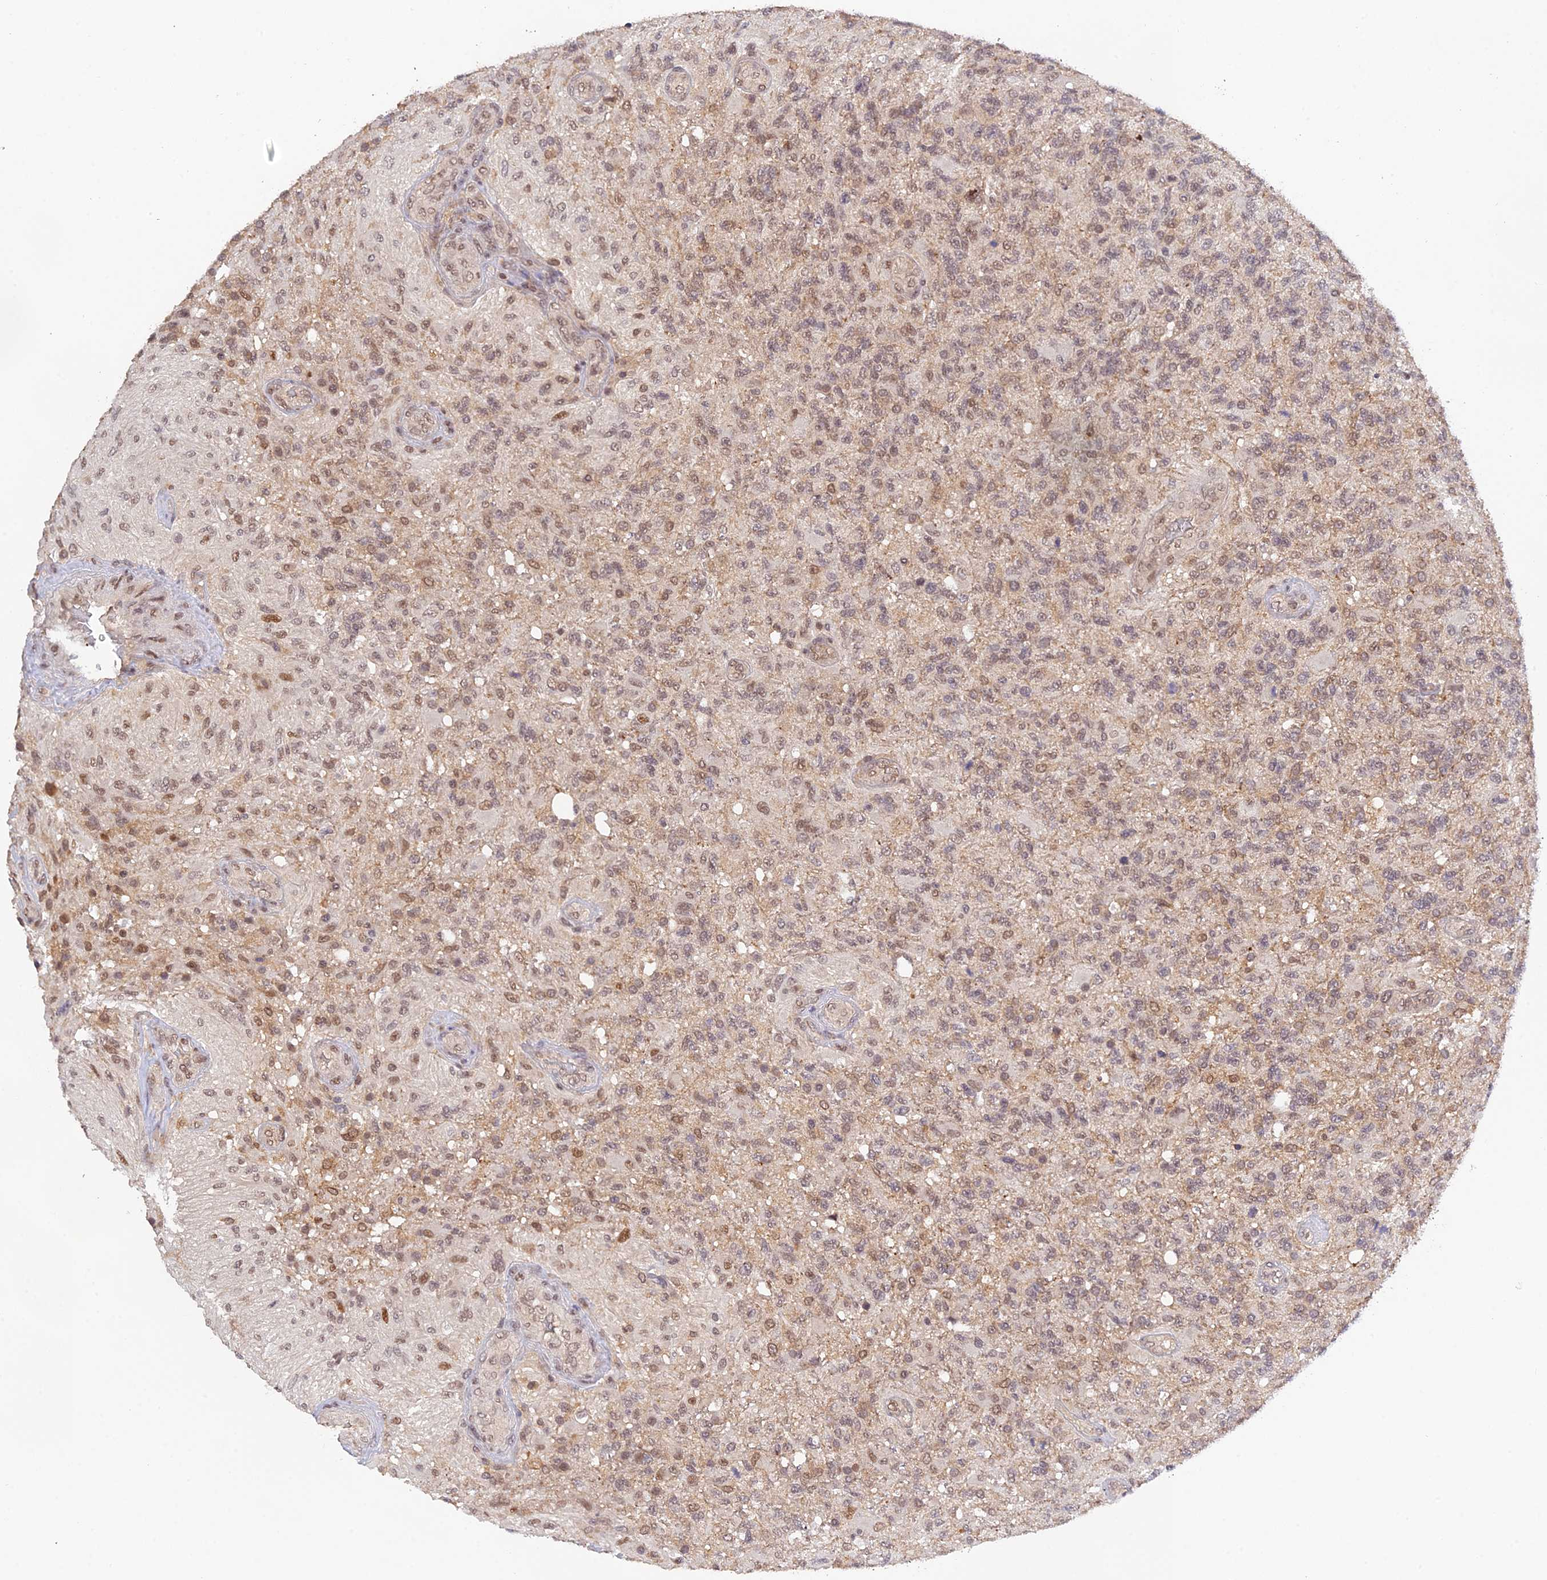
{"staining": {"intensity": "moderate", "quantity": "<25%", "location": "nuclear"}, "tissue": "glioma", "cell_type": "Tumor cells", "image_type": "cancer", "snomed": [{"axis": "morphology", "description": "Glioma, malignant, High grade"}, {"axis": "topography", "description": "Brain"}], "caption": "This image demonstrates immunohistochemistry (IHC) staining of malignant glioma (high-grade), with low moderate nuclear staining in about <25% of tumor cells.", "gene": "ZNF436", "patient": {"sex": "male", "age": 56}}